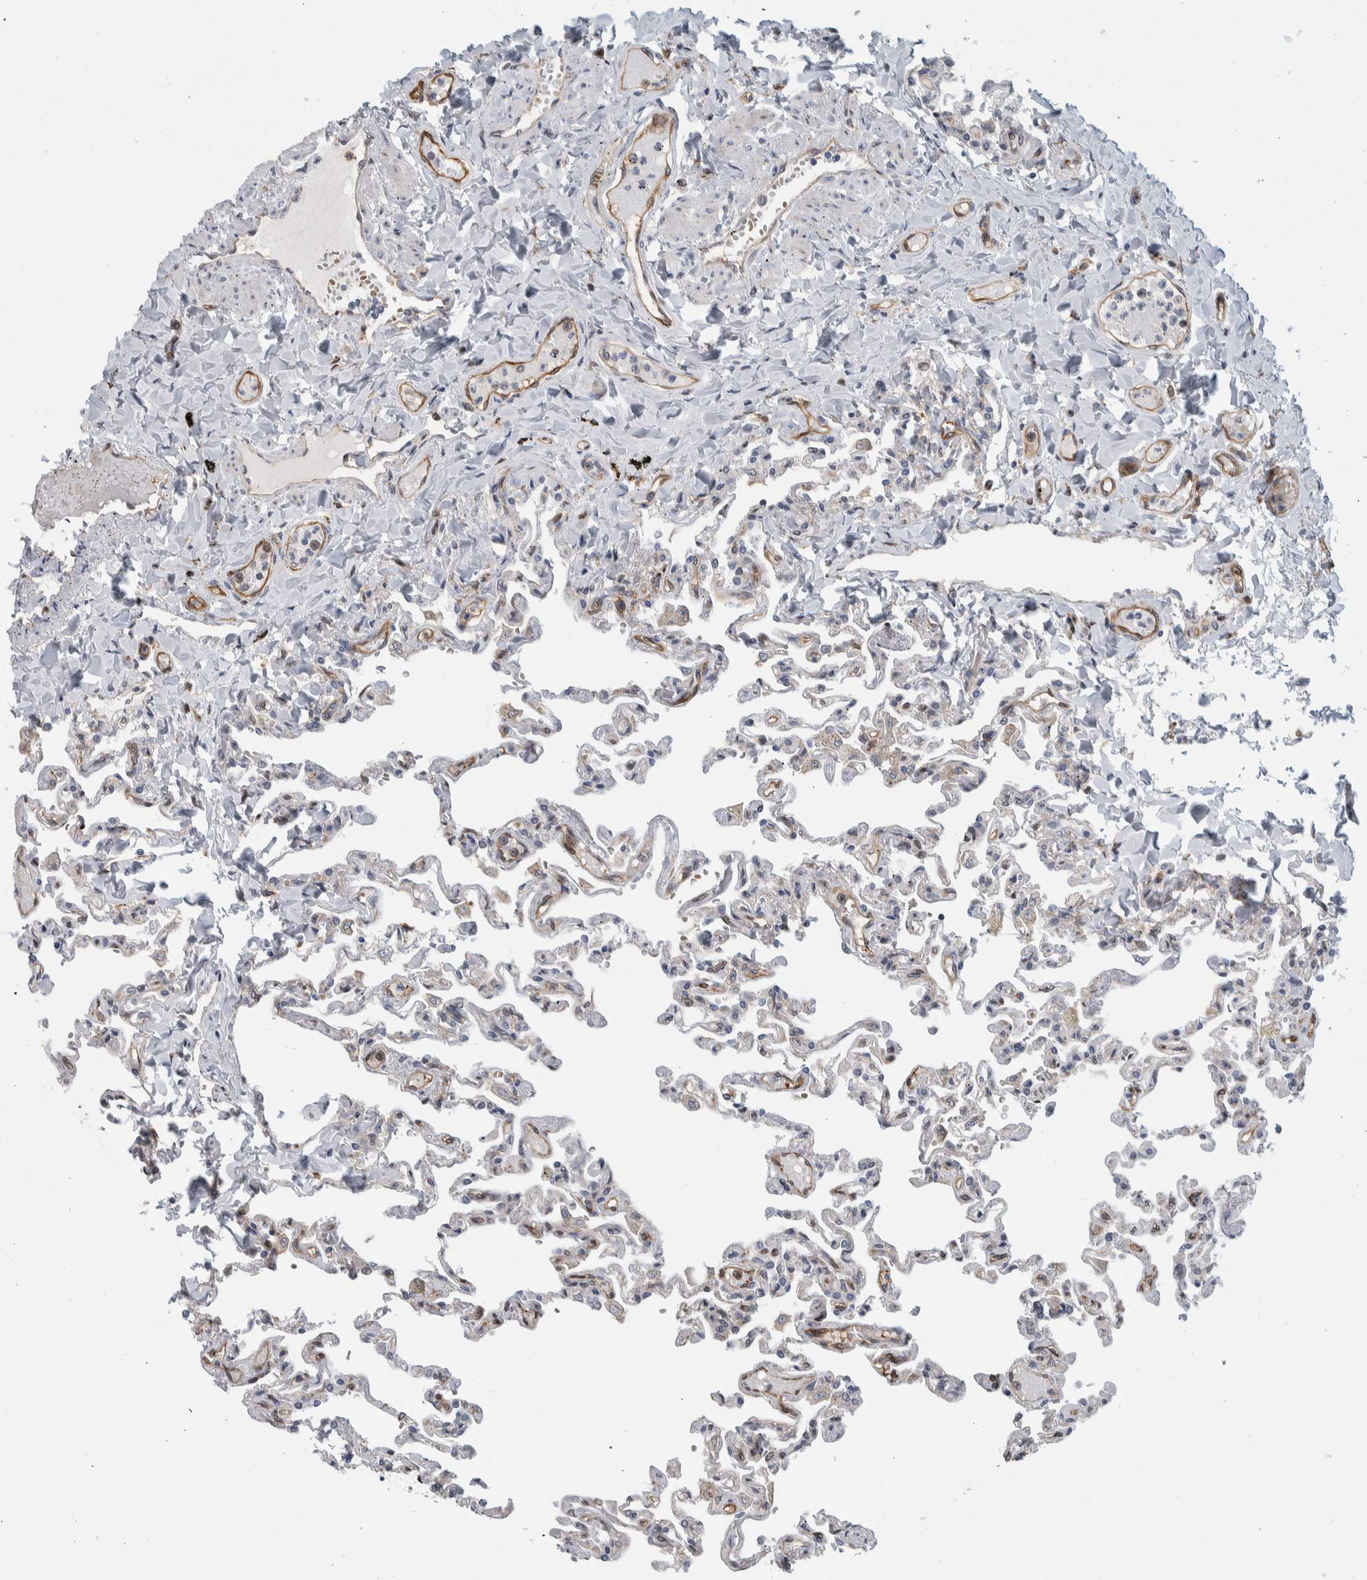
{"staining": {"intensity": "moderate", "quantity": "<25%", "location": "cytoplasmic/membranous,nuclear"}, "tissue": "lung", "cell_type": "Alveolar cells", "image_type": "normal", "snomed": [{"axis": "morphology", "description": "Normal tissue, NOS"}, {"axis": "topography", "description": "Lung"}], "caption": "IHC of unremarkable lung demonstrates low levels of moderate cytoplasmic/membranous,nuclear expression in about <25% of alveolar cells.", "gene": "MSL1", "patient": {"sex": "male", "age": 21}}